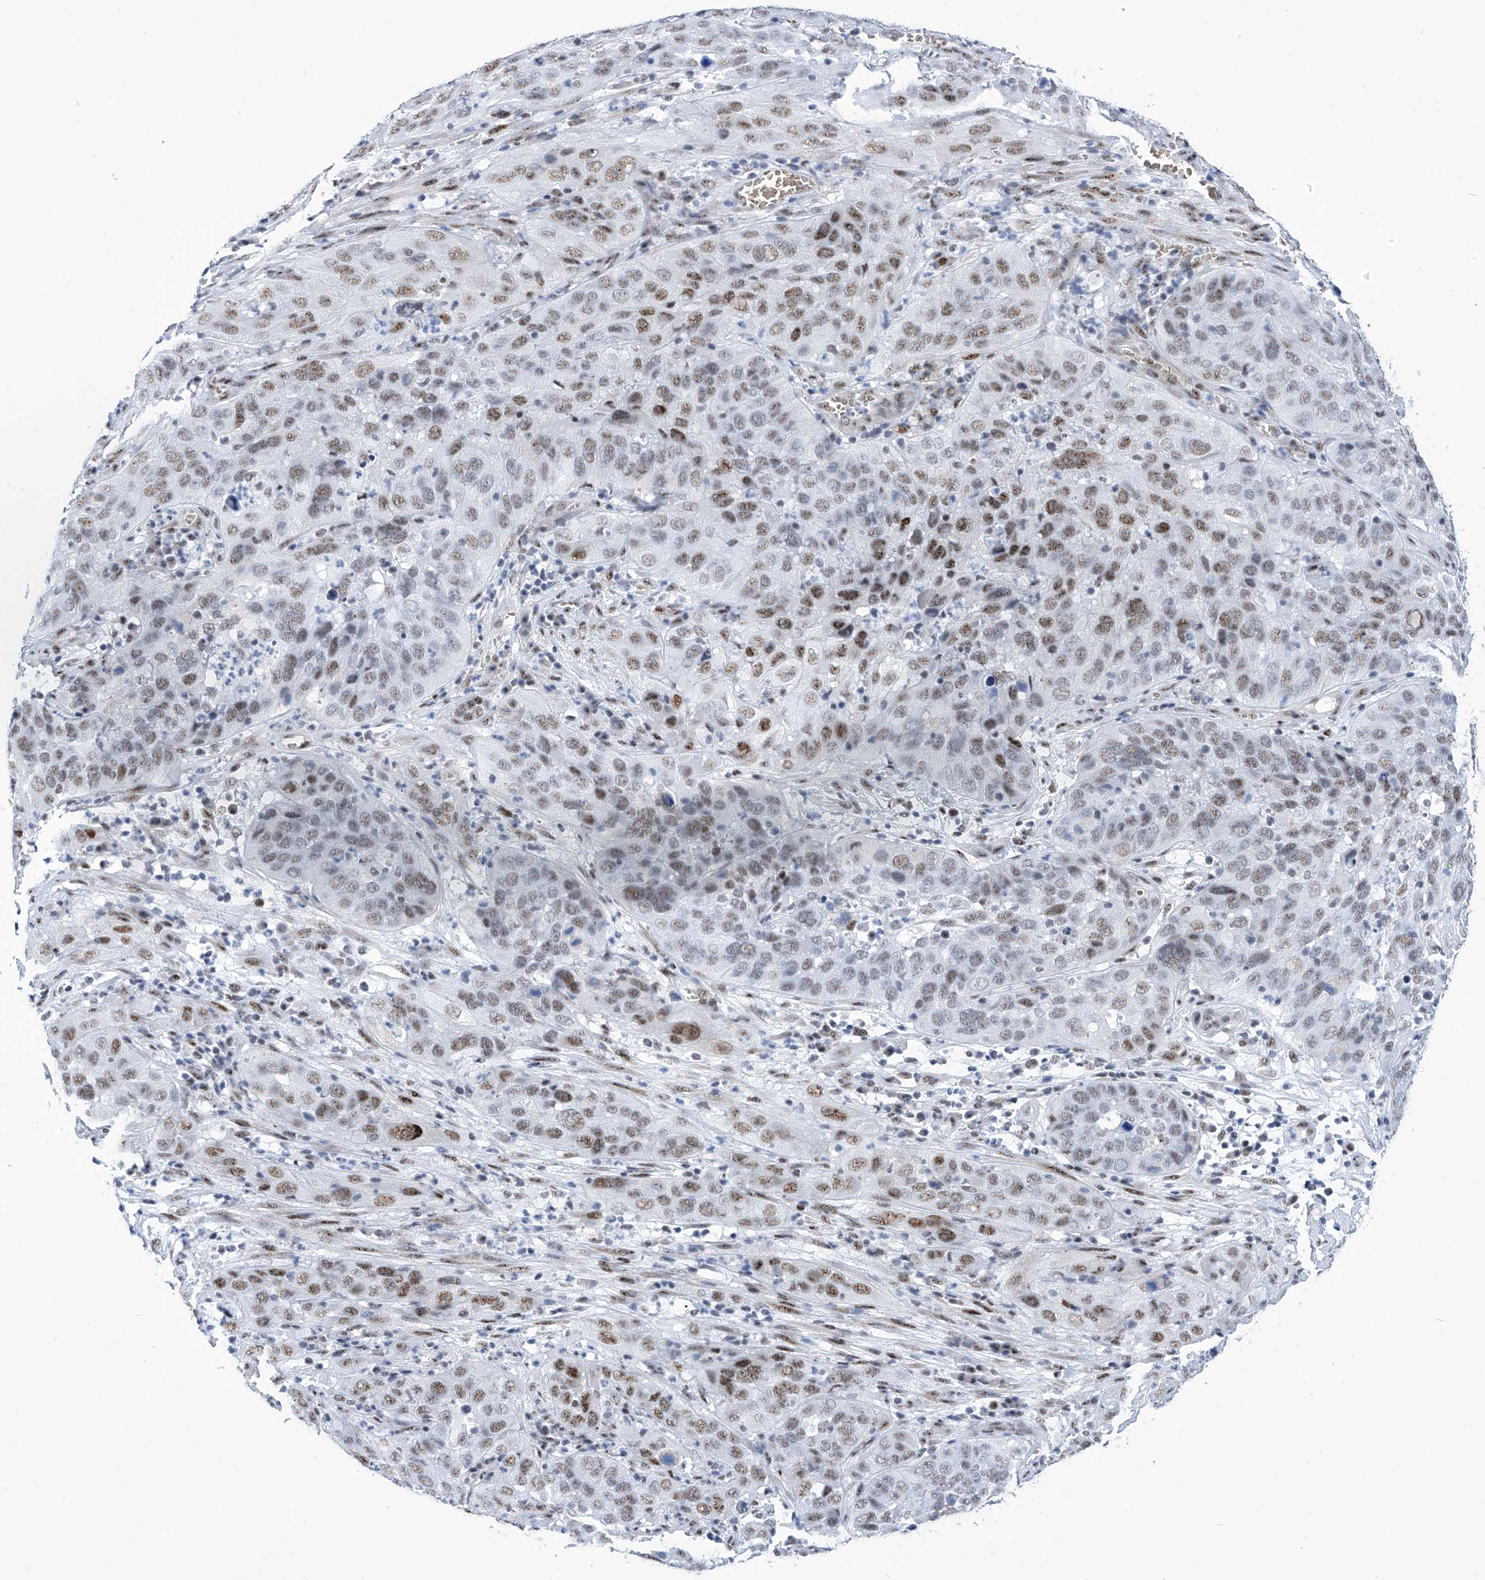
{"staining": {"intensity": "moderate", "quantity": ">75%", "location": "nuclear"}, "tissue": "cervical cancer", "cell_type": "Tumor cells", "image_type": "cancer", "snomed": [{"axis": "morphology", "description": "Squamous cell carcinoma, NOS"}, {"axis": "topography", "description": "Cervix"}], "caption": "This histopathology image shows cervical cancer stained with IHC to label a protein in brown. The nuclear of tumor cells show moderate positivity for the protein. Nuclei are counter-stained blue.", "gene": "SART1", "patient": {"sex": "female", "age": 32}}